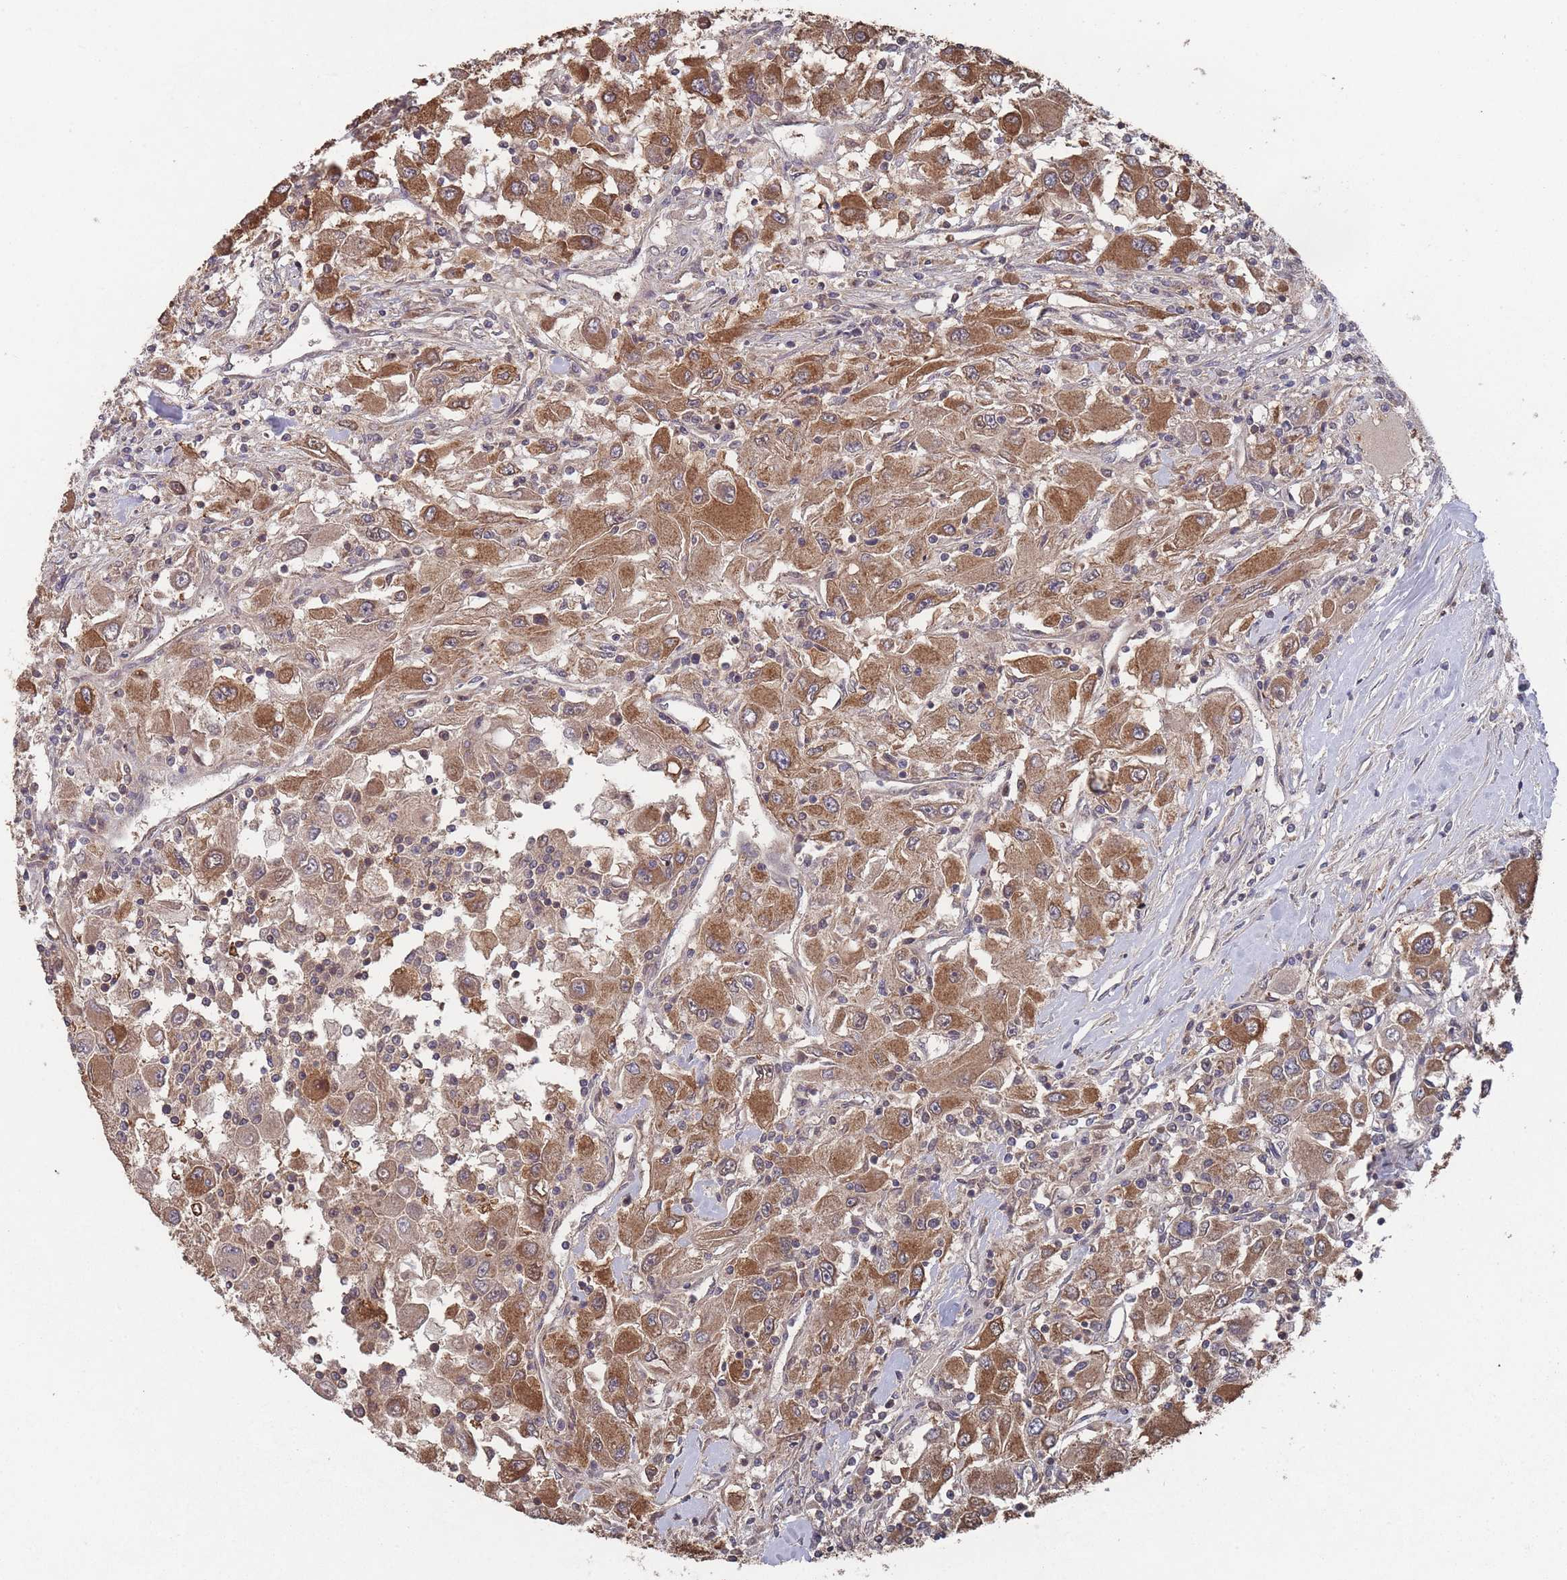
{"staining": {"intensity": "strong", "quantity": ">75%", "location": "cytoplasmic/membranous"}, "tissue": "renal cancer", "cell_type": "Tumor cells", "image_type": "cancer", "snomed": [{"axis": "morphology", "description": "Adenocarcinoma, NOS"}, {"axis": "topography", "description": "Kidney"}], "caption": "DAB (3,3'-diaminobenzidine) immunohistochemical staining of human renal cancer (adenocarcinoma) exhibits strong cytoplasmic/membranous protein positivity in approximately >75% of tumor cells. Ihc stains the protein of interest in brown and the nuclei are stained blue.", "gene": "SF3B1", "patient": {"sex": "female", "age": 67}}